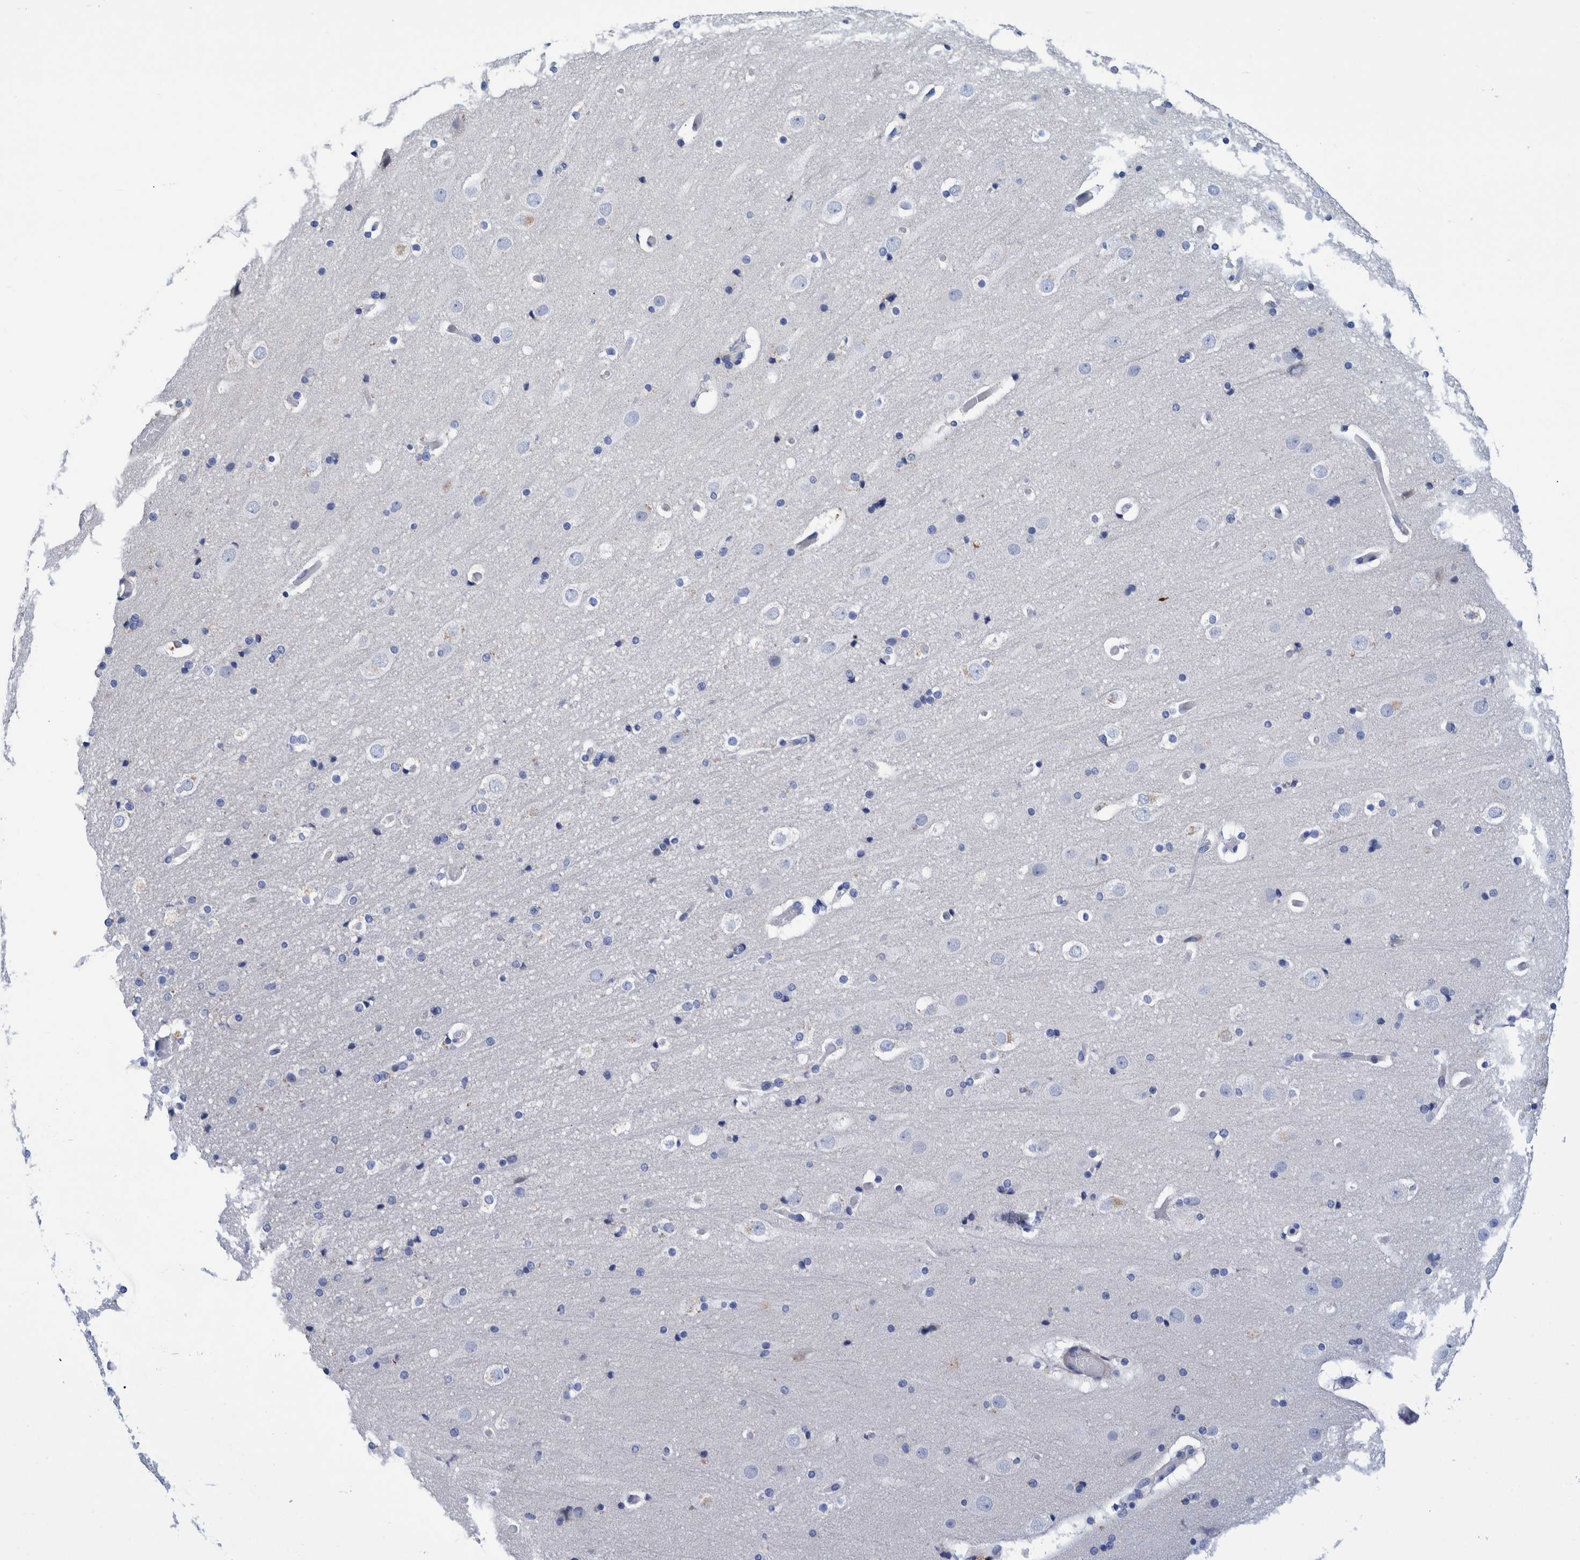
{"staining": {"intensity": "negative", "quantity": "none", "location": "none"}, "tissue": "cerebral cortex", "cell_type": "Endothelial cells", "image_type": "normal", "snomed": [{"axis": "morphology", "description": "Normal tissue, NOS"}, {"axis": "topography", "description": "Cerebral cortex"}], "caption": "IHC image of normal cerebral cortex: human cerebral cortex stained with DAB reveals no significant protein expression in endothelial cells.", "gene": "MKS1", "patient": {"sex": "male", "age": 57}}